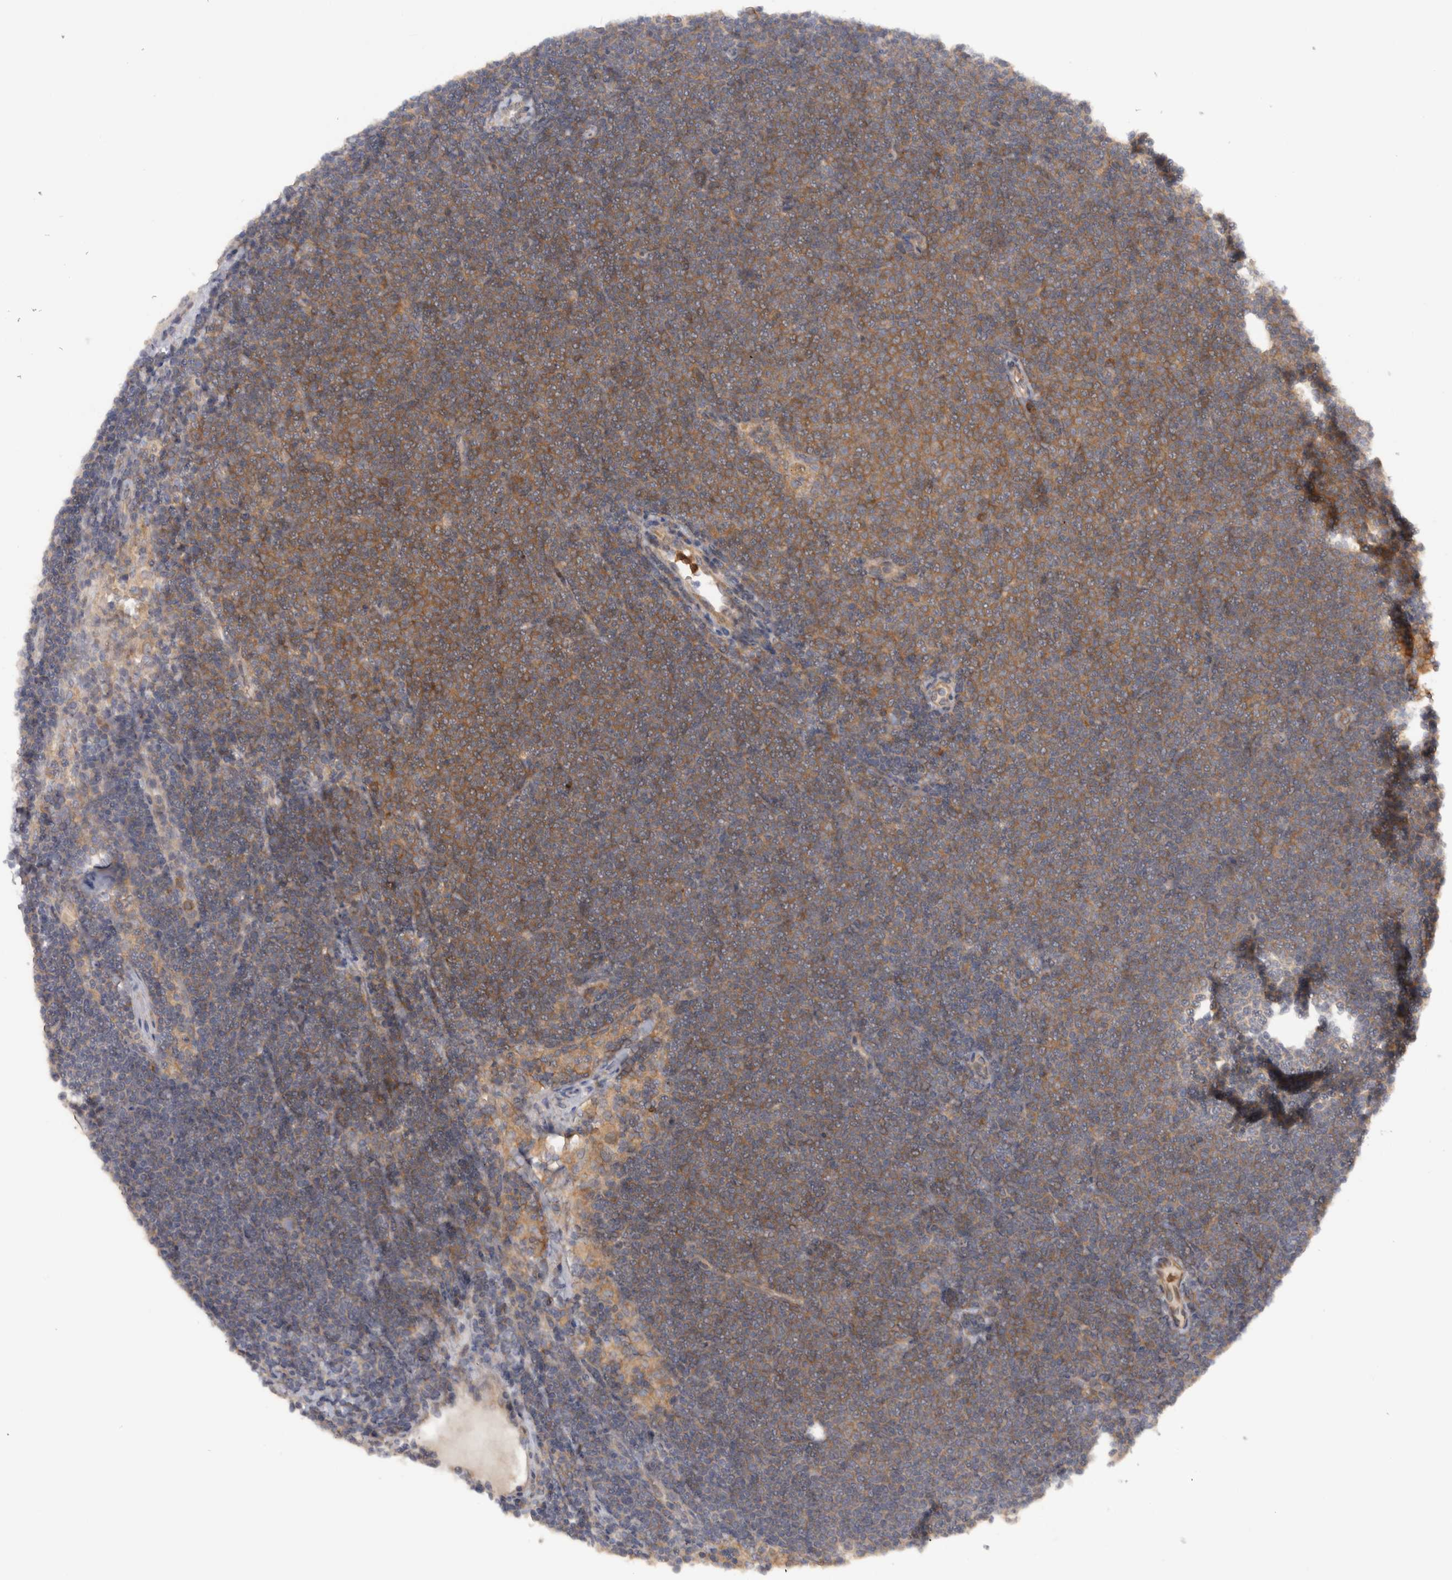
{"staining": {"intensity": "moderate", "quantity": ">75%", "location": "cytoplasmic/membranous"}, "tissue": "lymphoma", "cell_type": "Tumor cells", "image_type": "cancer", "snomed": [{"axis": "morphology", "description": "Malignant lymphoma, non-Hodgkin's type, Low grade"}, {"axis": "topography", "description": "Lymph node"}], "caption": "Low-grade malignant lymphoma, non-Hodgkin's type stained with IHC displays moderate cytoplasmic/membranous expression in approximately >75% of tumor cells.", "gene": "VEPH1", "patient": {"sex": "female", "age": 53}}